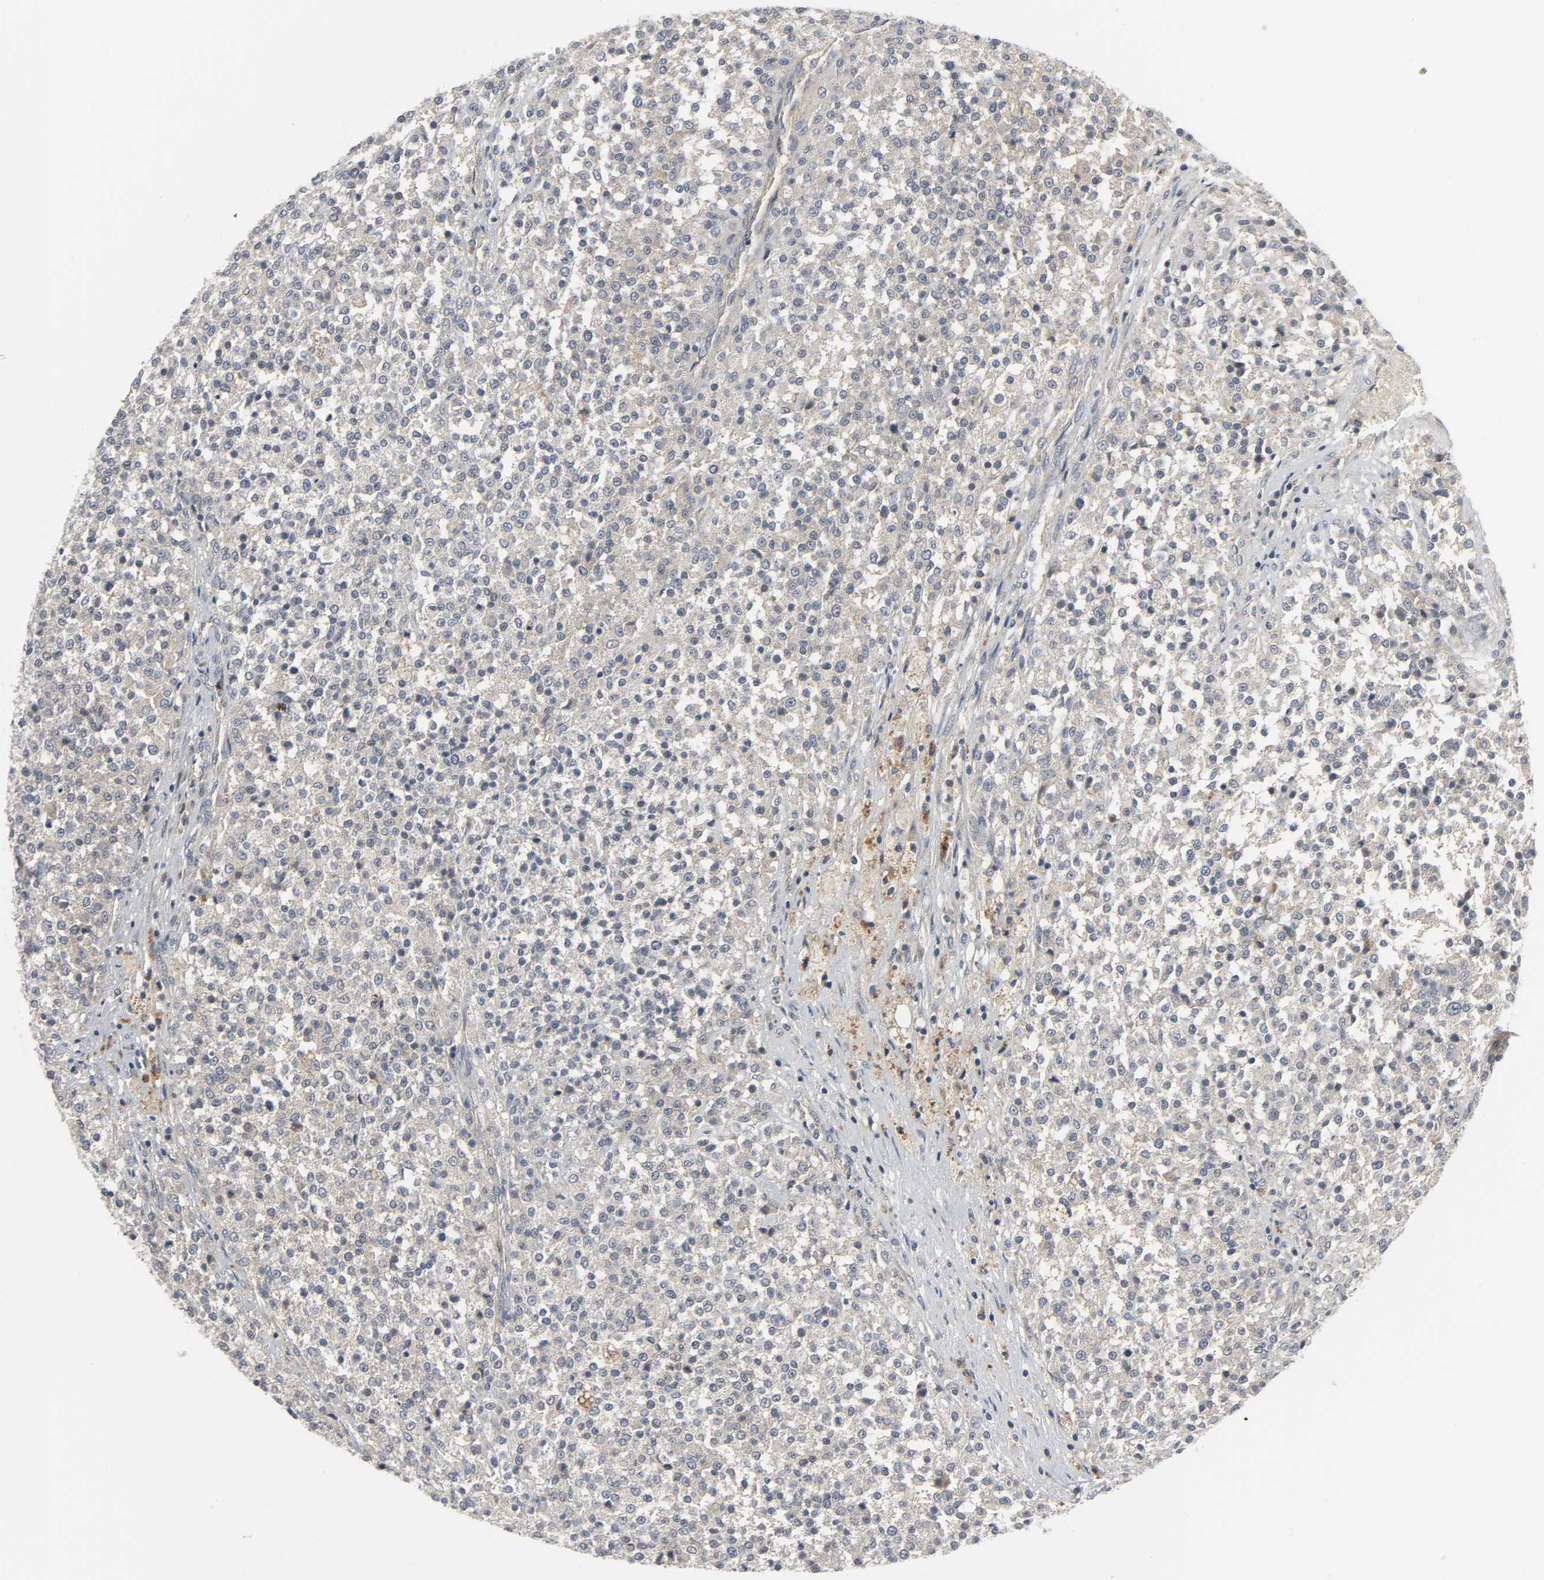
{"staining": {"intensity": "weak", "quantity": "25%-75%", "location": "cytoplasmic/membranous"}, "tissue": "testis cancer", "cell_type": "Tumor cells", "image_type": "cancer", "snomed": [{"axis": "morphology", "description": "Seminoma, NOS"}, {"axis": "topography", "description": "Testis"}], "caption": "This is an image of IHC staining of testis cancer, which shows weak expression in the cytoplasmic/membranous of tumor cells.", "gene": "CLIP1", "patient": {"sex": "male", "age": 59}}